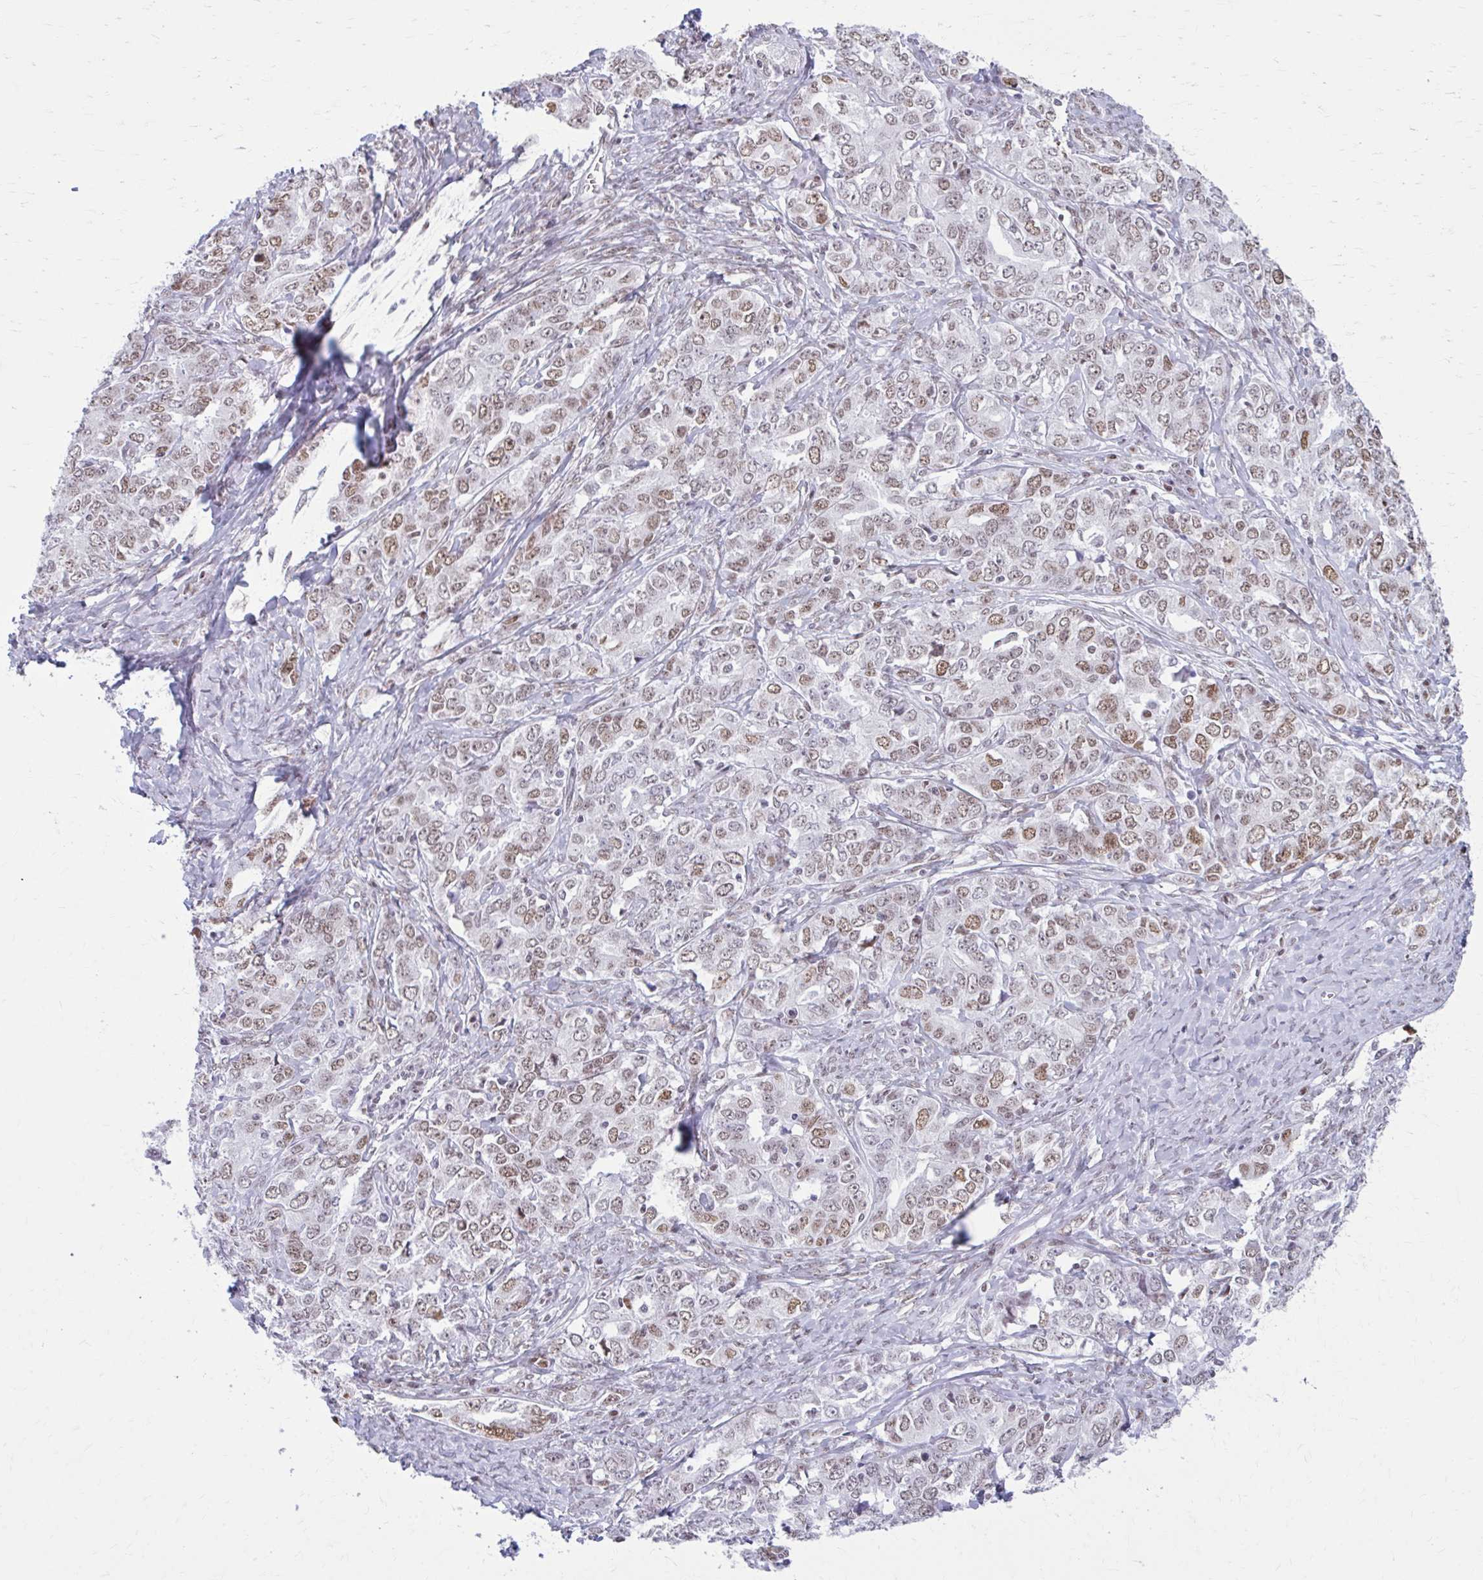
{"staining": {"intensity": "moderate", "quantity": ">75%", "location": "nuclear"}, "tissue": "ovarian cancer", "cell_type": "Tumor cells", "image_type": "cancer", "snomed": [{"axis": "morphology", "description": "Carcinoma, endometroid"}, {"axis": "topography", "description": "Ovary"}], "caption": "Ovarian cancer (endometroid carcinoma) tissue displays moderate nuclear positivity in about >75% of tumor cells, visualized by immunohistochemistry. Immunohistochemistry stains the protein in brown and the nuclei are stained blue.", "gene": "PABIR1", "patient": {"sex": "female", "age": 62}}